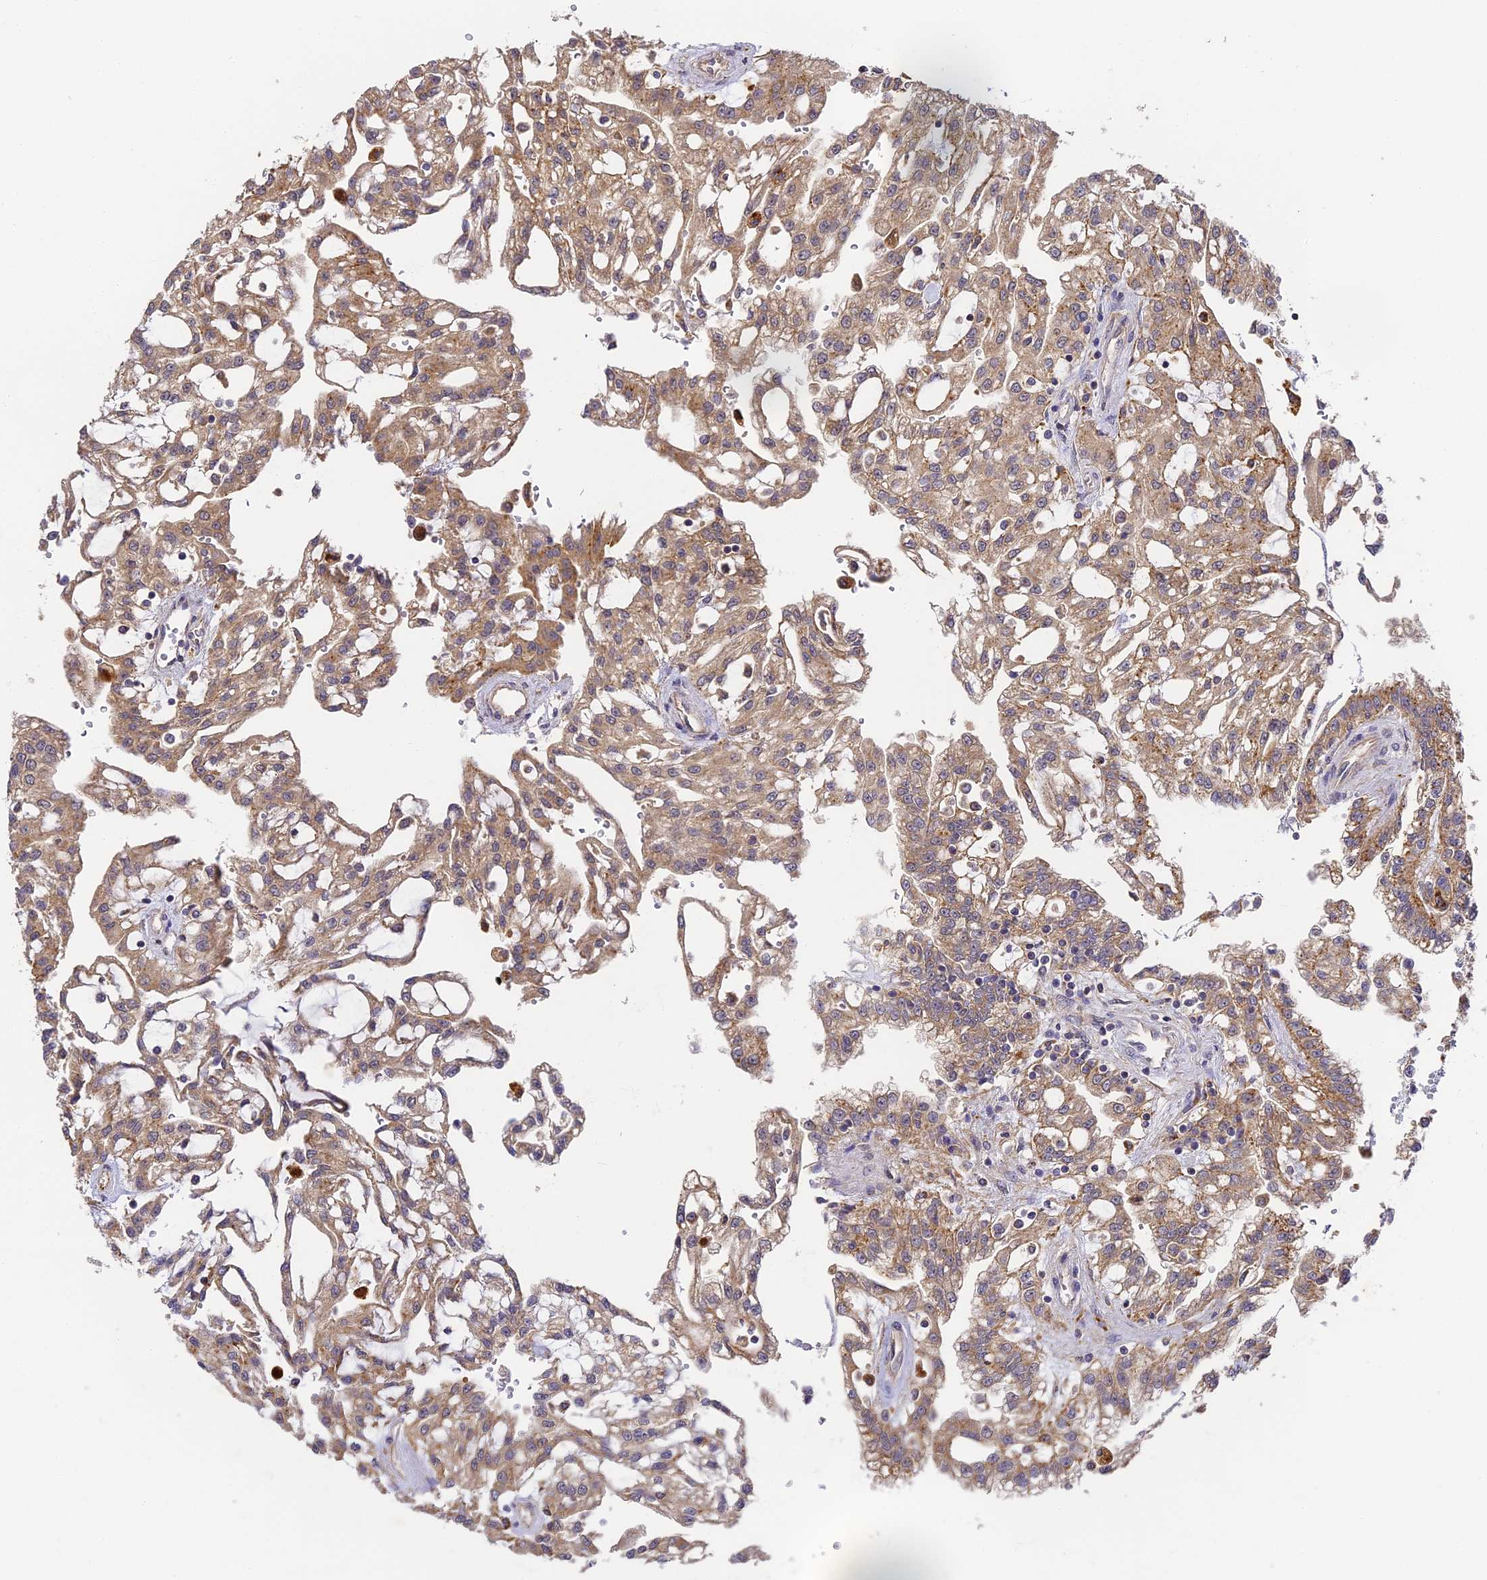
{"staining": {"intensity": "moderate", "quantity": ">75%", "location": "cytoplasmic/membranous"}, "tissue": "renal cancer", "cell_type": "Tumor cells", "image_type": "cancer", "snomed": [{"axis": "morphology", "description": "Adenocarcinoma, NOS"}, {"axis": "topography", "description": "Kidney"}], "caption": "Renal cancer was stained to show a protein in brown. There is medium levels of moderate cytoplasmic/membranous staining in approximately >75% of tumor cells.", "gene": "YAE1", "patient": {"sex": "male", "age": 63}}